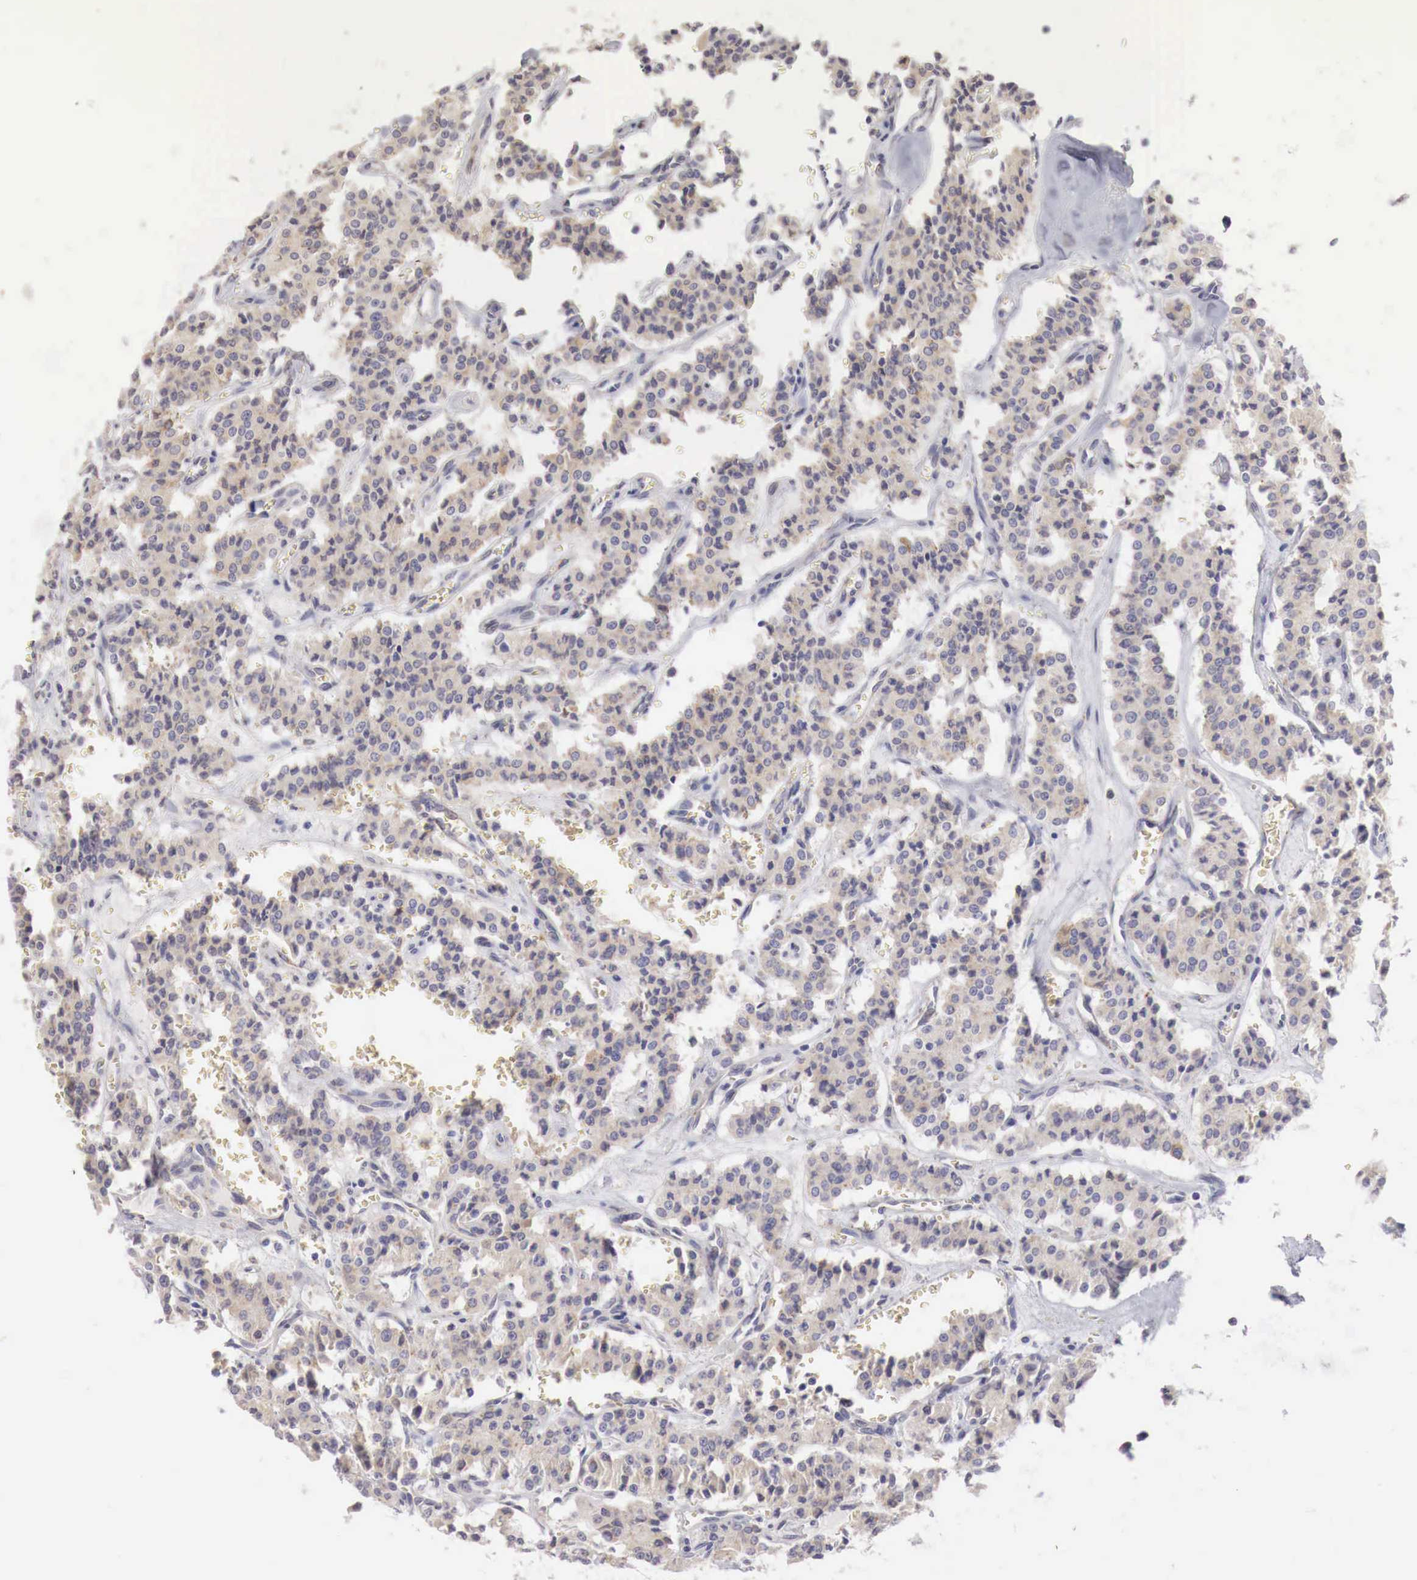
{"staining": {"intensity": "weak", "quantity": ">75%", "location": "cytoplasmic/membranous"}, "tissue": "carcinoid", "cell_type": "Tumor cells", "image_type": "cancer", "snomed": [{"axis": "morphology", "description": "Carcinoid, malignant, NOS"}, {"axis": "topography", "description": "Bronchus"}], "caption": "Immunohistochemistry photomicrograph of human carcinoid stained for a protein (brown), which reveals low levels of weak cytoplasmic/membranous positivity in approximately >75% of tumor cells.", "gene": "NSDHL", "patient": {"sex": "male", "age": 55}}